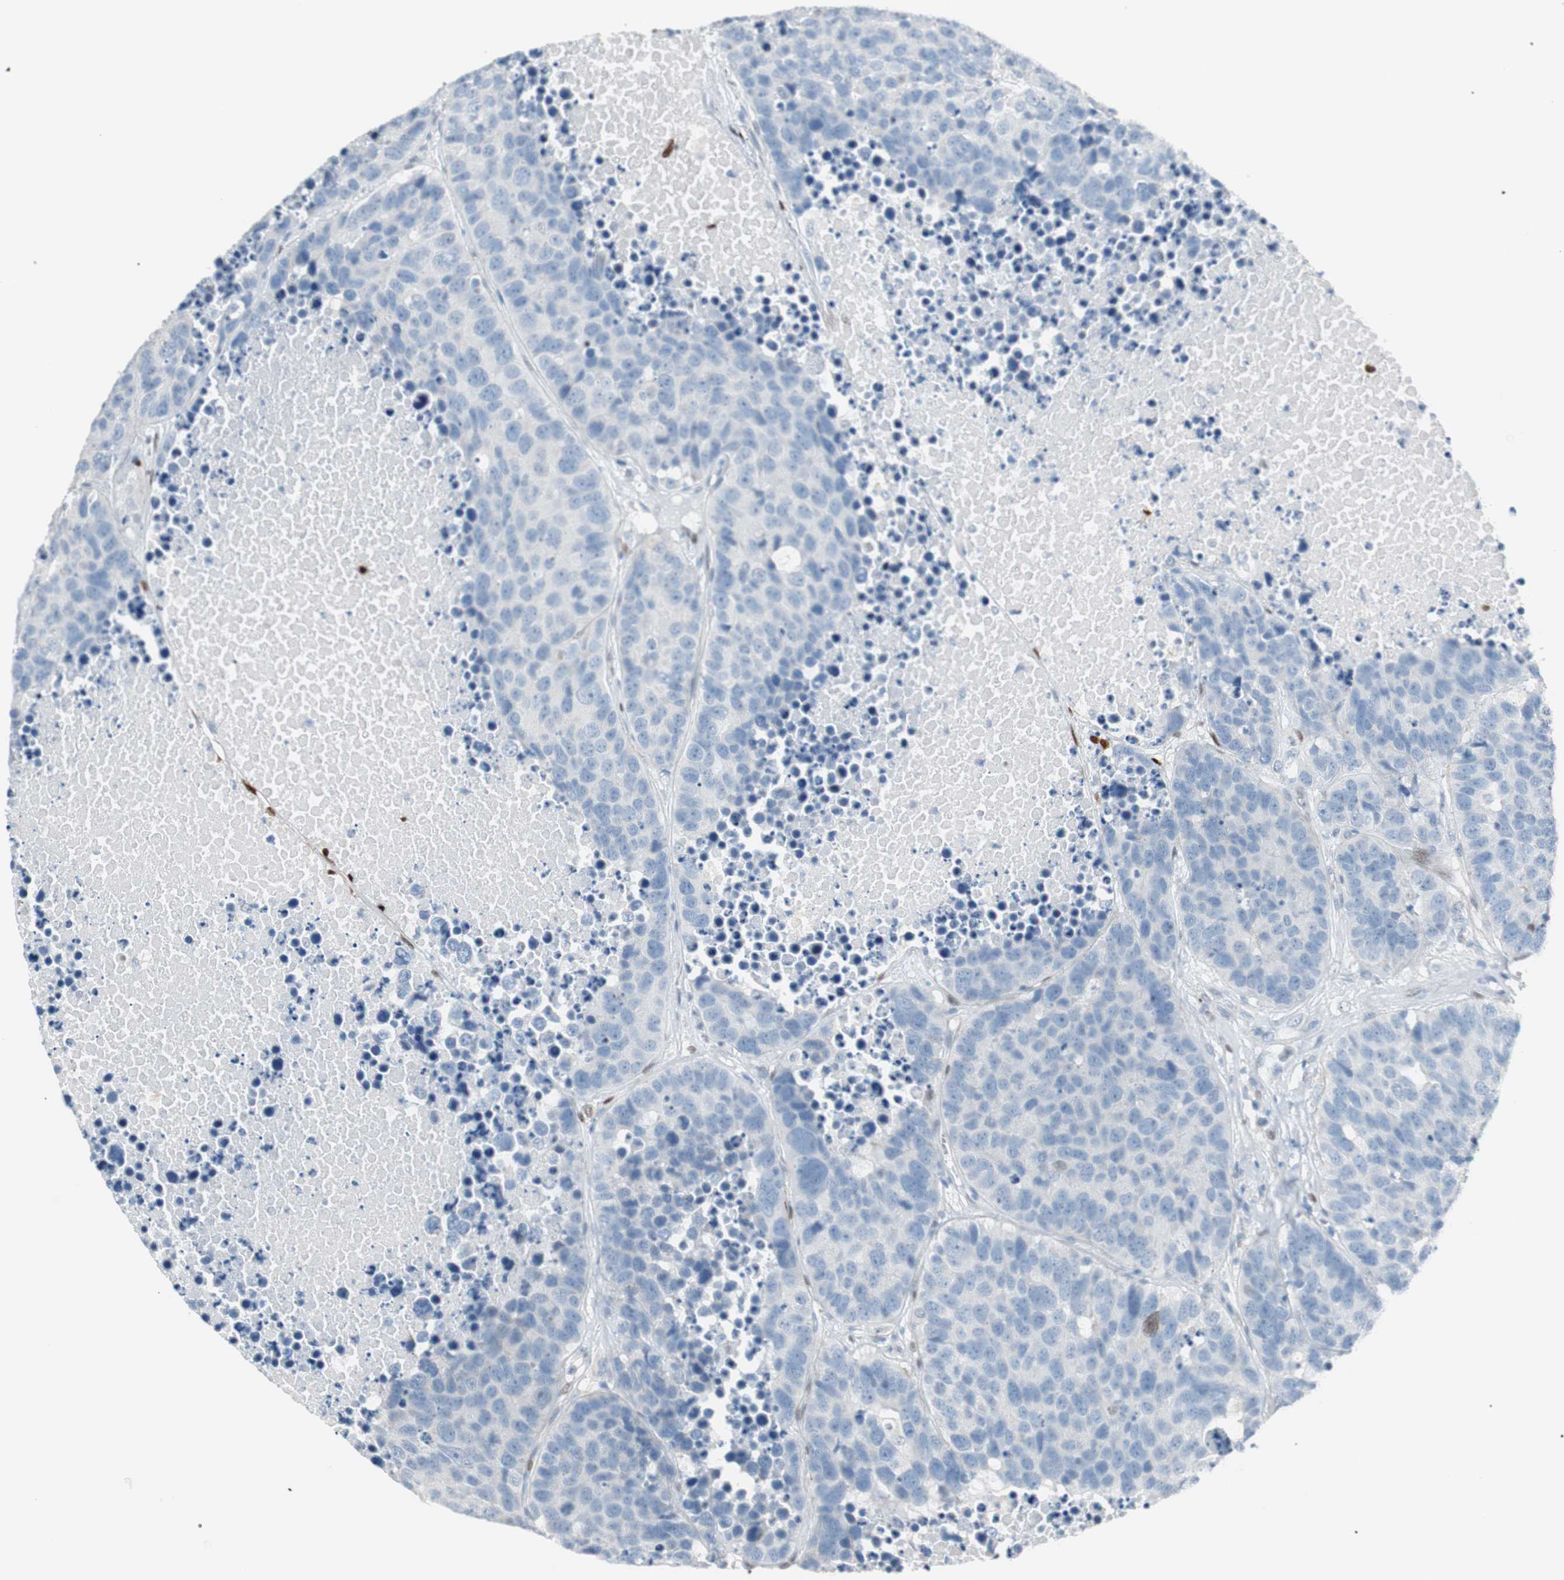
{"staining": {"intensity": "negative", "quantity": "none", "location": "none"}, "tissue": "carcinoid", "cell_type": "Tumor cells", "image_type": "cancer", "snomed": [{"axis": "morphology", "description": "Carcinoid, malignant, NOS"}, {"axis": "topography", "description": "Lung"}], "caption": "Immunohistochemistry photomicrograph of neoplastic tissue: human carcinoid stained with DAB displays no significant protein staining in tumor cells.", "gene": "FOSL1", "patient": {"sex": "male", "age": 60}}